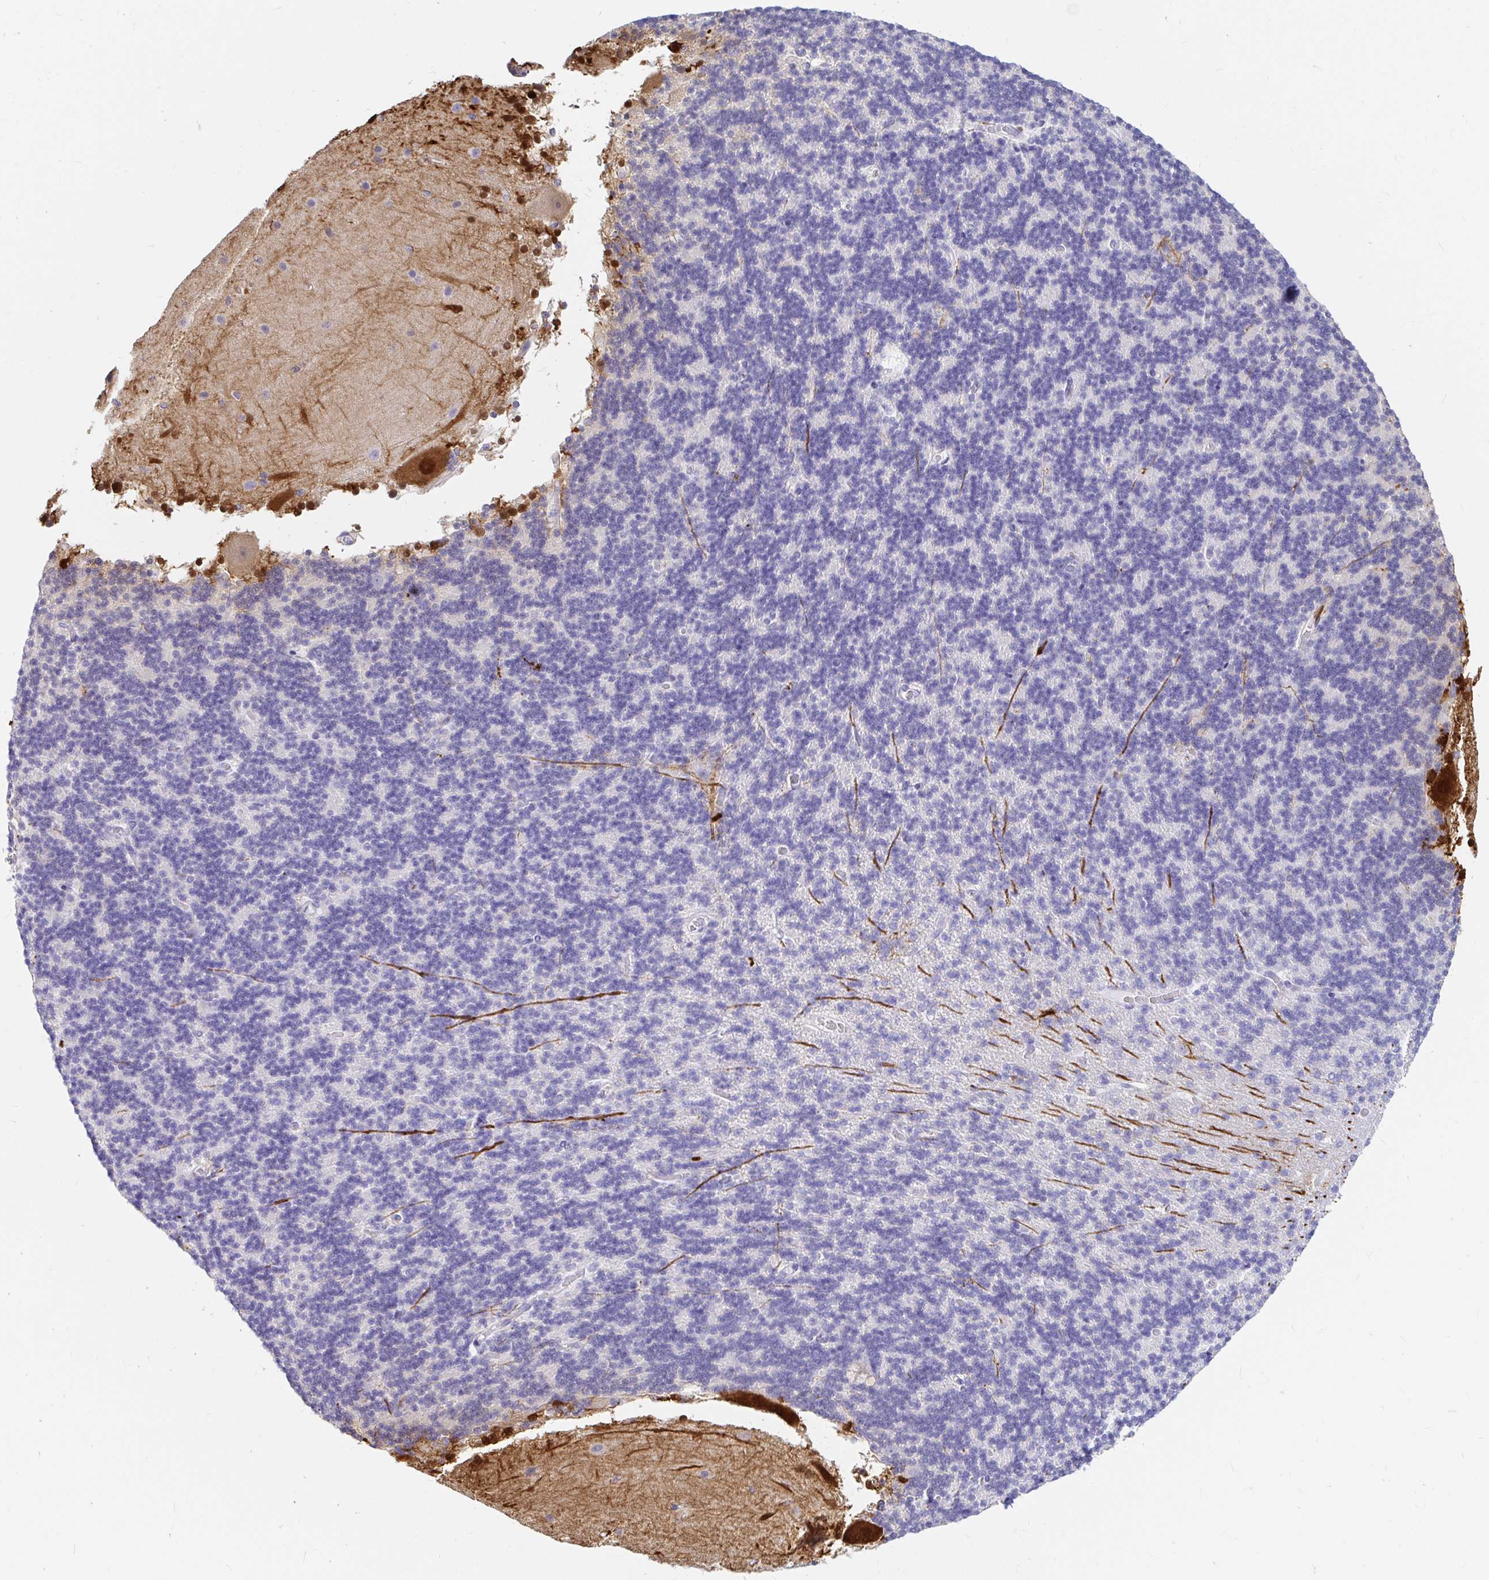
{"staining": {"intensity": "negative", "quantity": "none", "location": "none"}, "tissue": "cerebellum", "cell_type": "Cells in granular layer", "image_type": "normal", "snomed": [{"axis": "morphology", "description": "Normal tissue, NOS"}, {"axis": "topography", "description": "Cerebellum"}], "caption": "The micrograph exhibits no staining of cells in granular layer in normal cerebellum.", "gene": "PPP1R1B", "patient": {"sex": "female", "age": 54}}